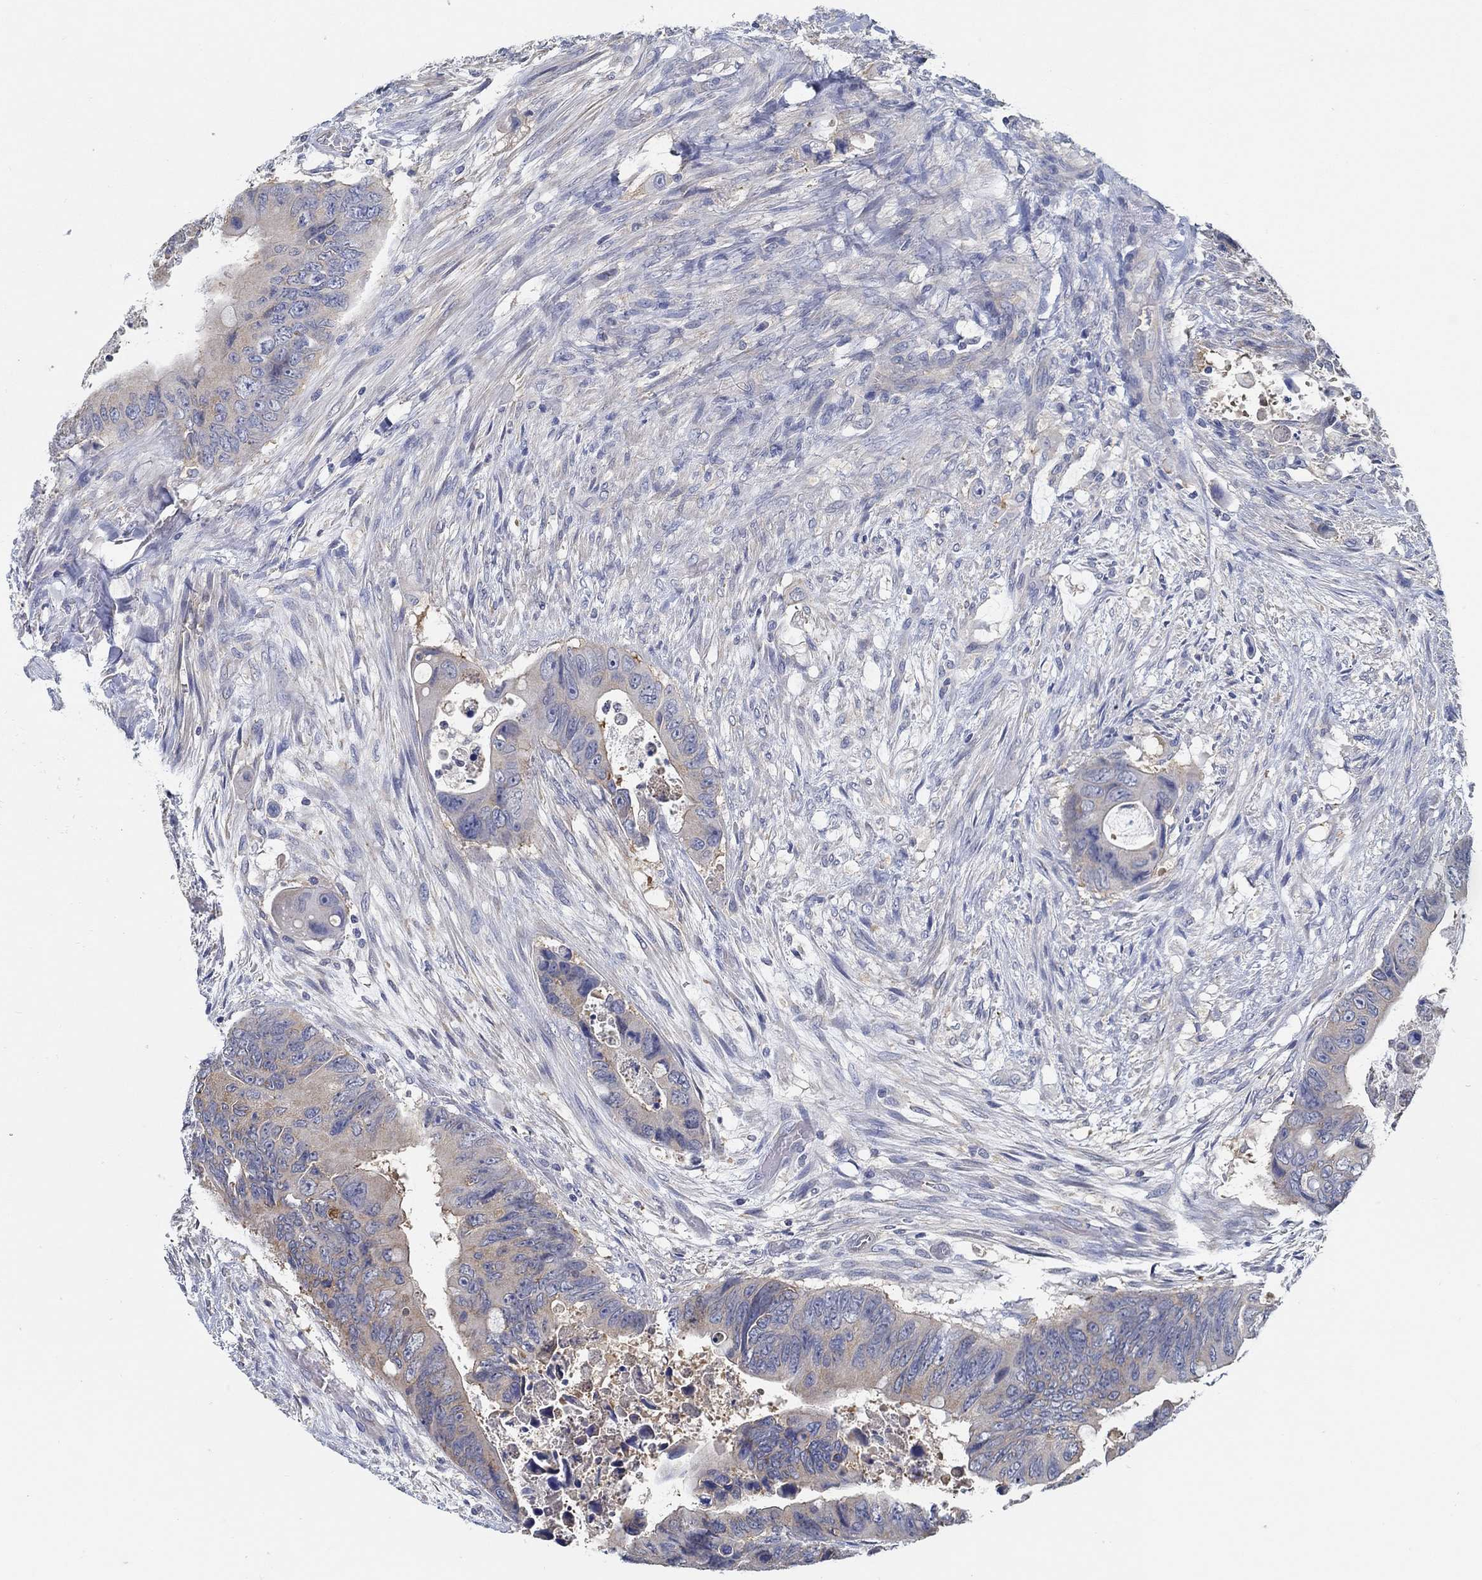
{"staining": {"intensity": "weak", "quantity": "25%-75%", "location": "cytoplasmic/membranous"}, "tissue": "colorectal cancer", "cell_type": "Tumor cells", "image_type": "cancer", "snomed": [{"axis": "morphology", "description": "Adenocarcinoma, NOS"}, {"axis": "topography", "description": "Rectum"}], "caption": "Human adenocarcinoma (colorectal) stained with a protein marker shows weak staining in tumor cells.", "gene": "PCDH11X", "patient": {"sex": "male", "age": 63}}